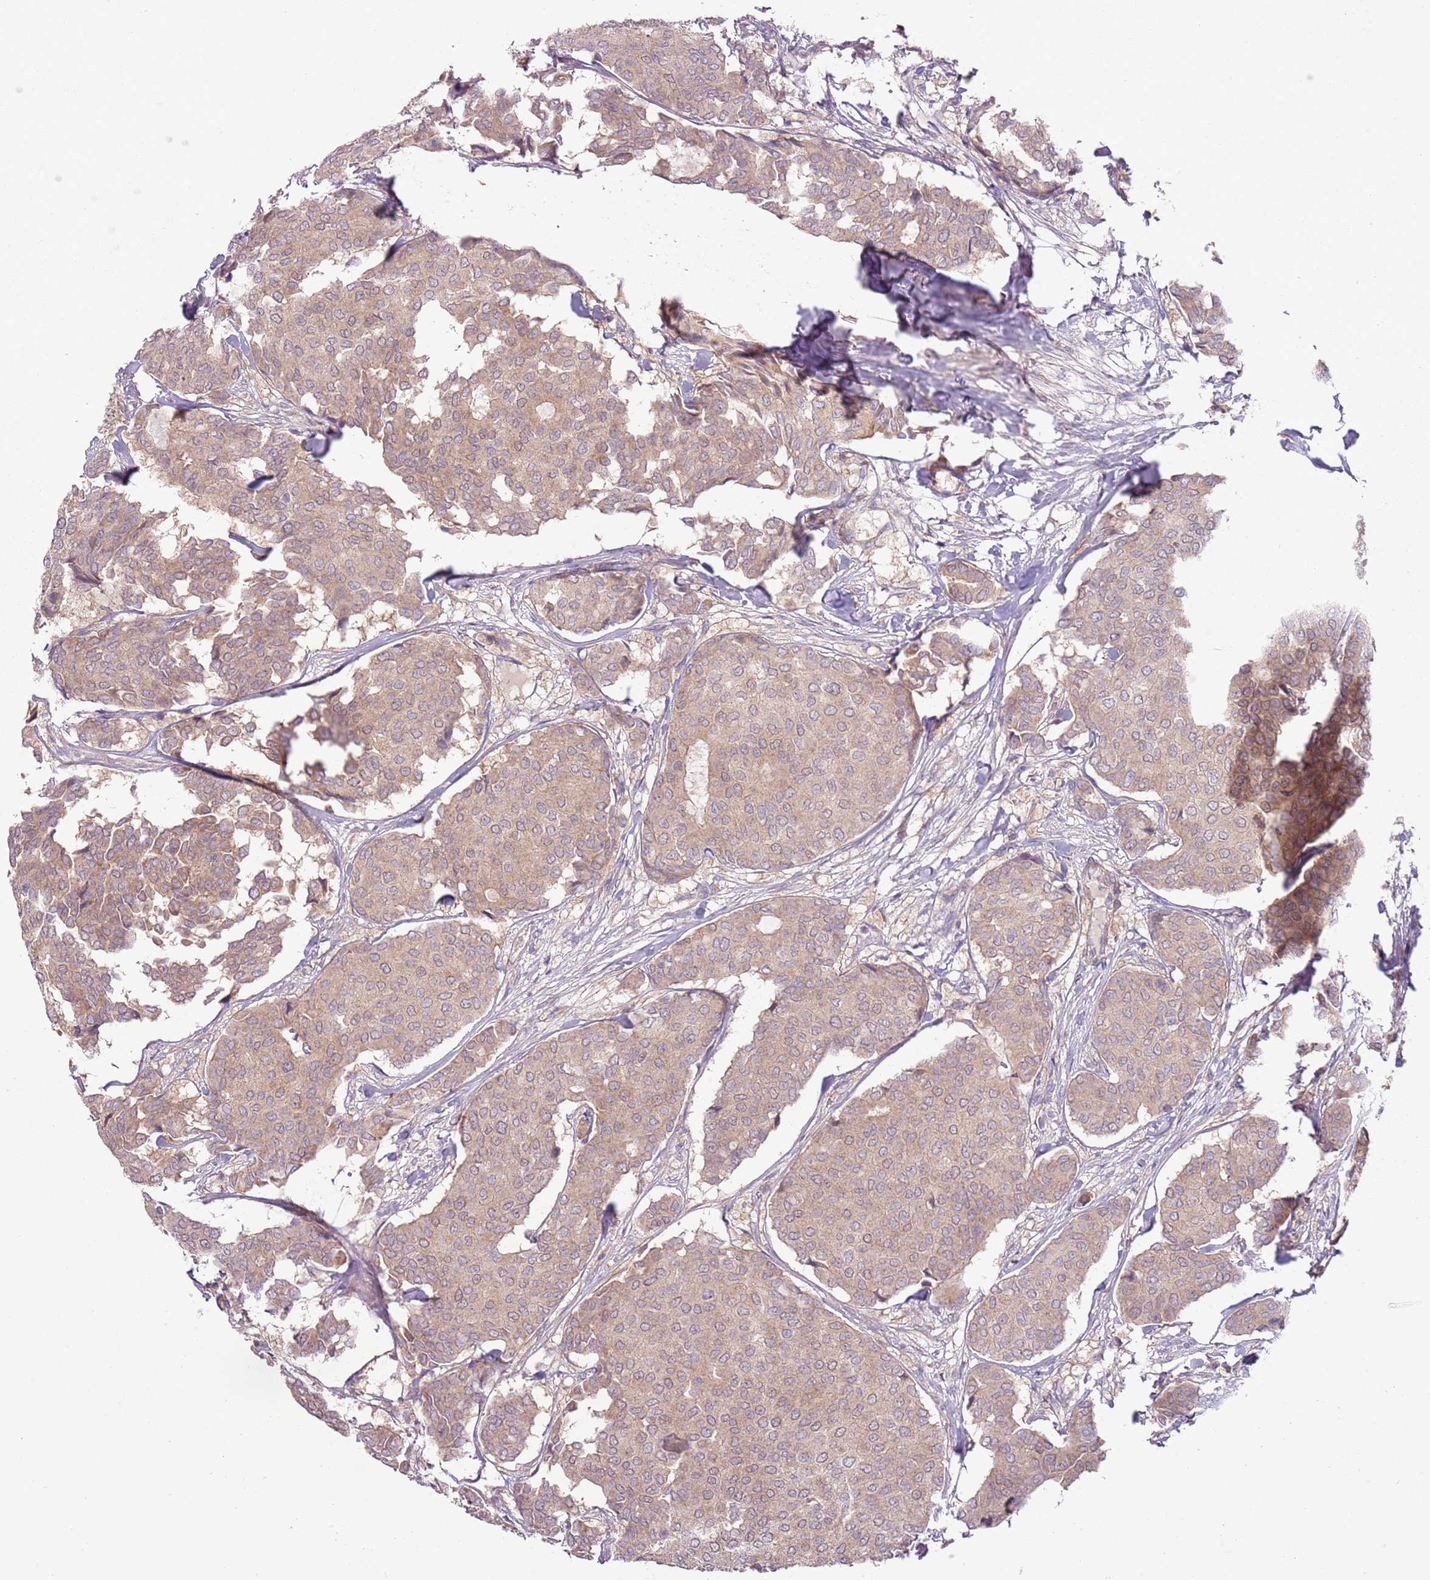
{"staining": {"intensity": "weak", "quantity": ">75%", "location": "cytoplasmic/membranous"}, "tissue": "breast cancer", "cell_type": "Tumor cells", "image_type": "cancer", "snomed": [{"axis": "morphology", "description": "Duct carcinoma"}, {"axis": "topography", "description": "Breast"}], "caption": "Immunohistochemical staining of breast cancer displays low levels of weak cytoplasmic/membranous expression in about >75% of tumor cells.", "gene": "DTD2", "patient": {"sex": "female", "age": 75}}